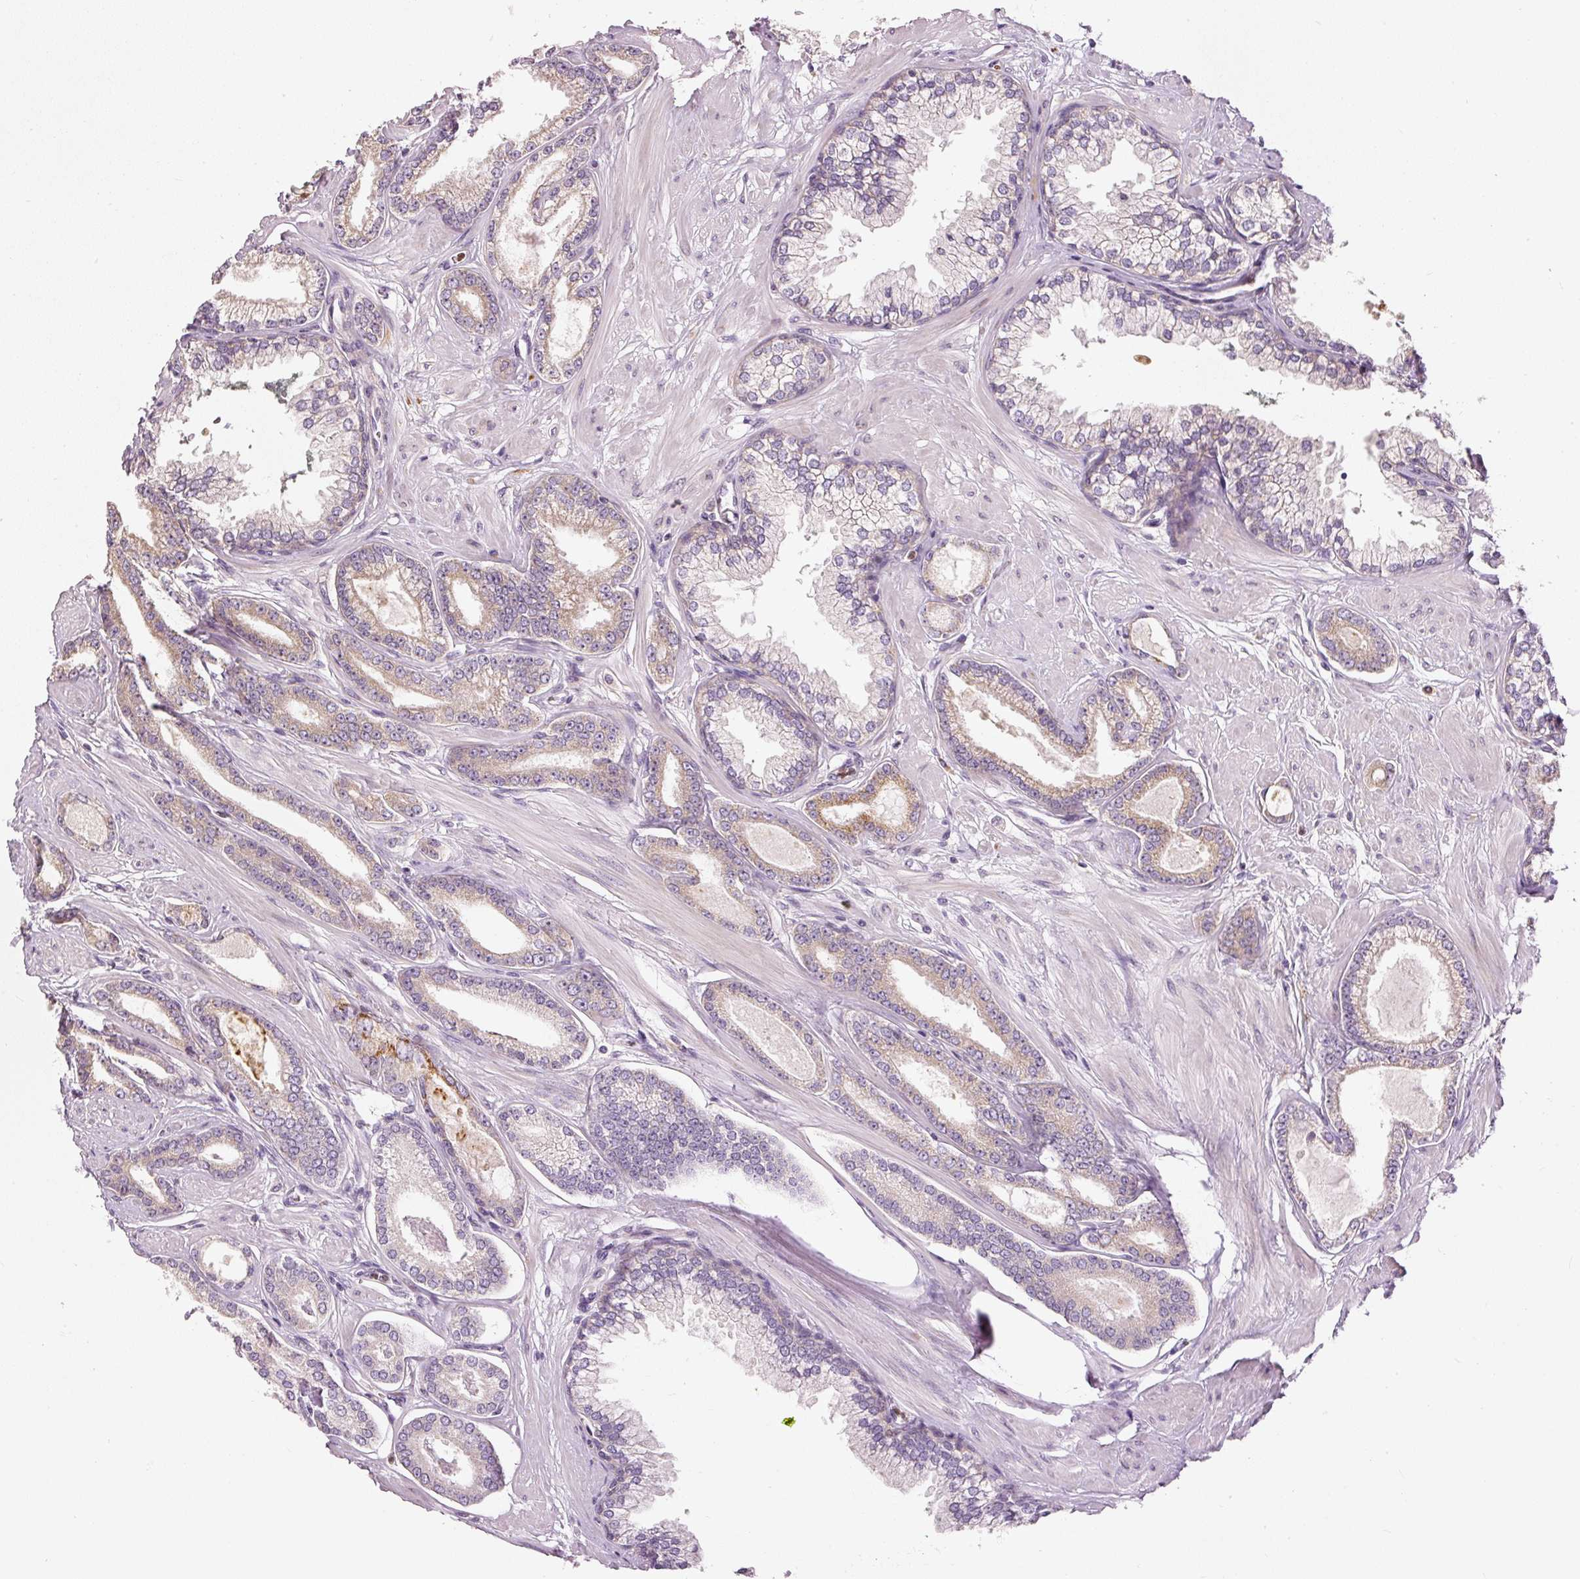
{"staining": {"intensity": "weak", "quantity": ">75%", "location": "cytoplasmic/membranous"}, "tissue": "prostate cancer", "cell_type": "Tumor cells", "image_type": "cancer", "snomed": [{"axis": "morphology", "description": "Adenocarcinoma, Low grade"}, {"axis": "topography", "description": "Prostate"}], "caption": "Prostate cancer (low-grade adenocarcinoma) was stained to show a protein in brown. There is low levels of weak cytoplasmic/membranous staining in about >75% of tumor cells.", "gene": "MTHFD1L", "patient": {"sex": "male", "age": 60}}